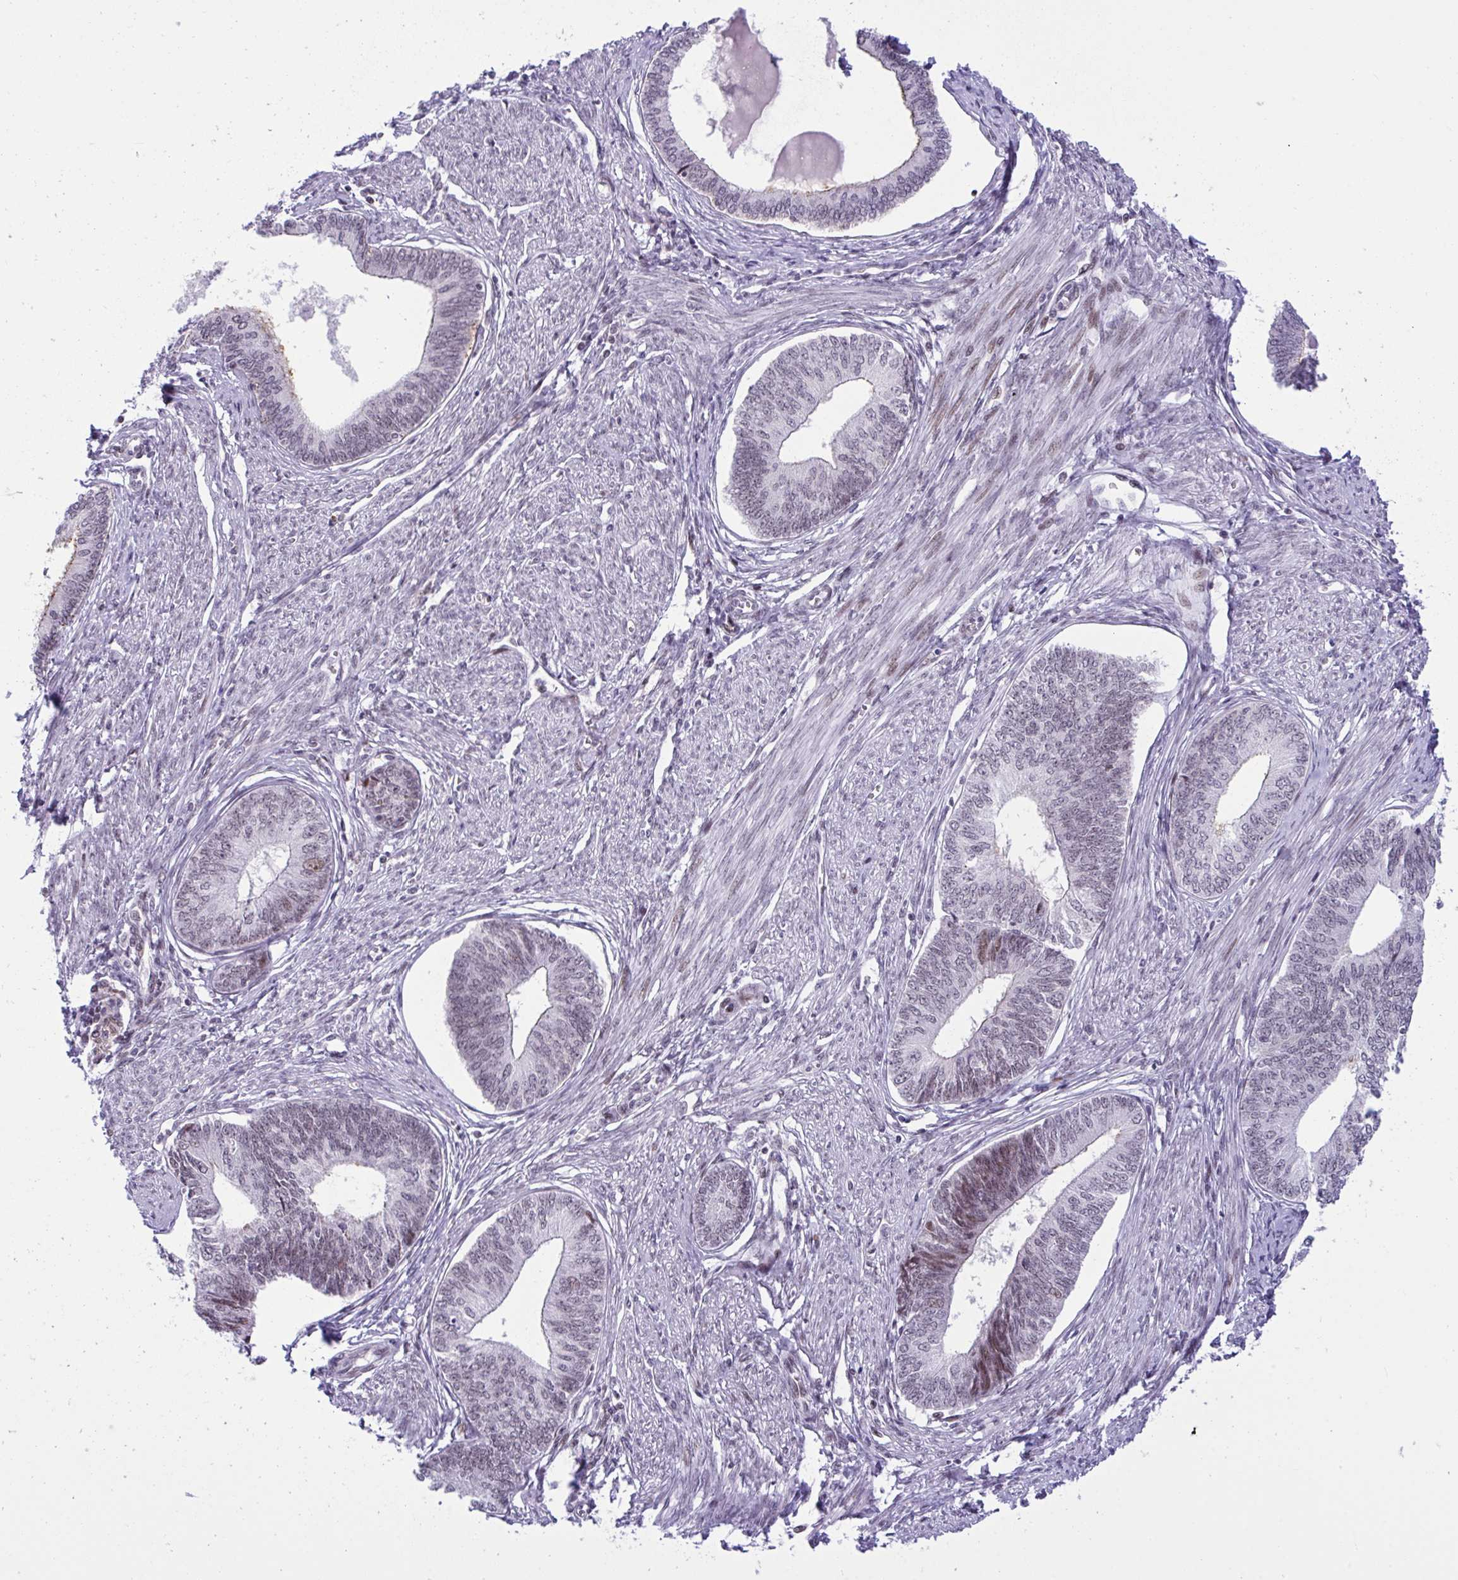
{"staining": {"intensity": "moderate", "quantity": "<25%", "location": "nuclear"}, "tissue": "endometrial cancer", "cell_type": "Tumor cells", "image_type": "cancer", "snomed": [{"axis": "morphology", "description": "Adenocarcinoma, NOS"}, {"axis": "topography", "description": "Endometrium"}], "caption": "Endometrial cancer (adenocarcinoma) was stained to show a protein in brown. There is low levels of moderate nuclear expression in about <25% of tumor cells.", "gene": "ZFHX3", "patient": {"sex": "female", "age": 68}}